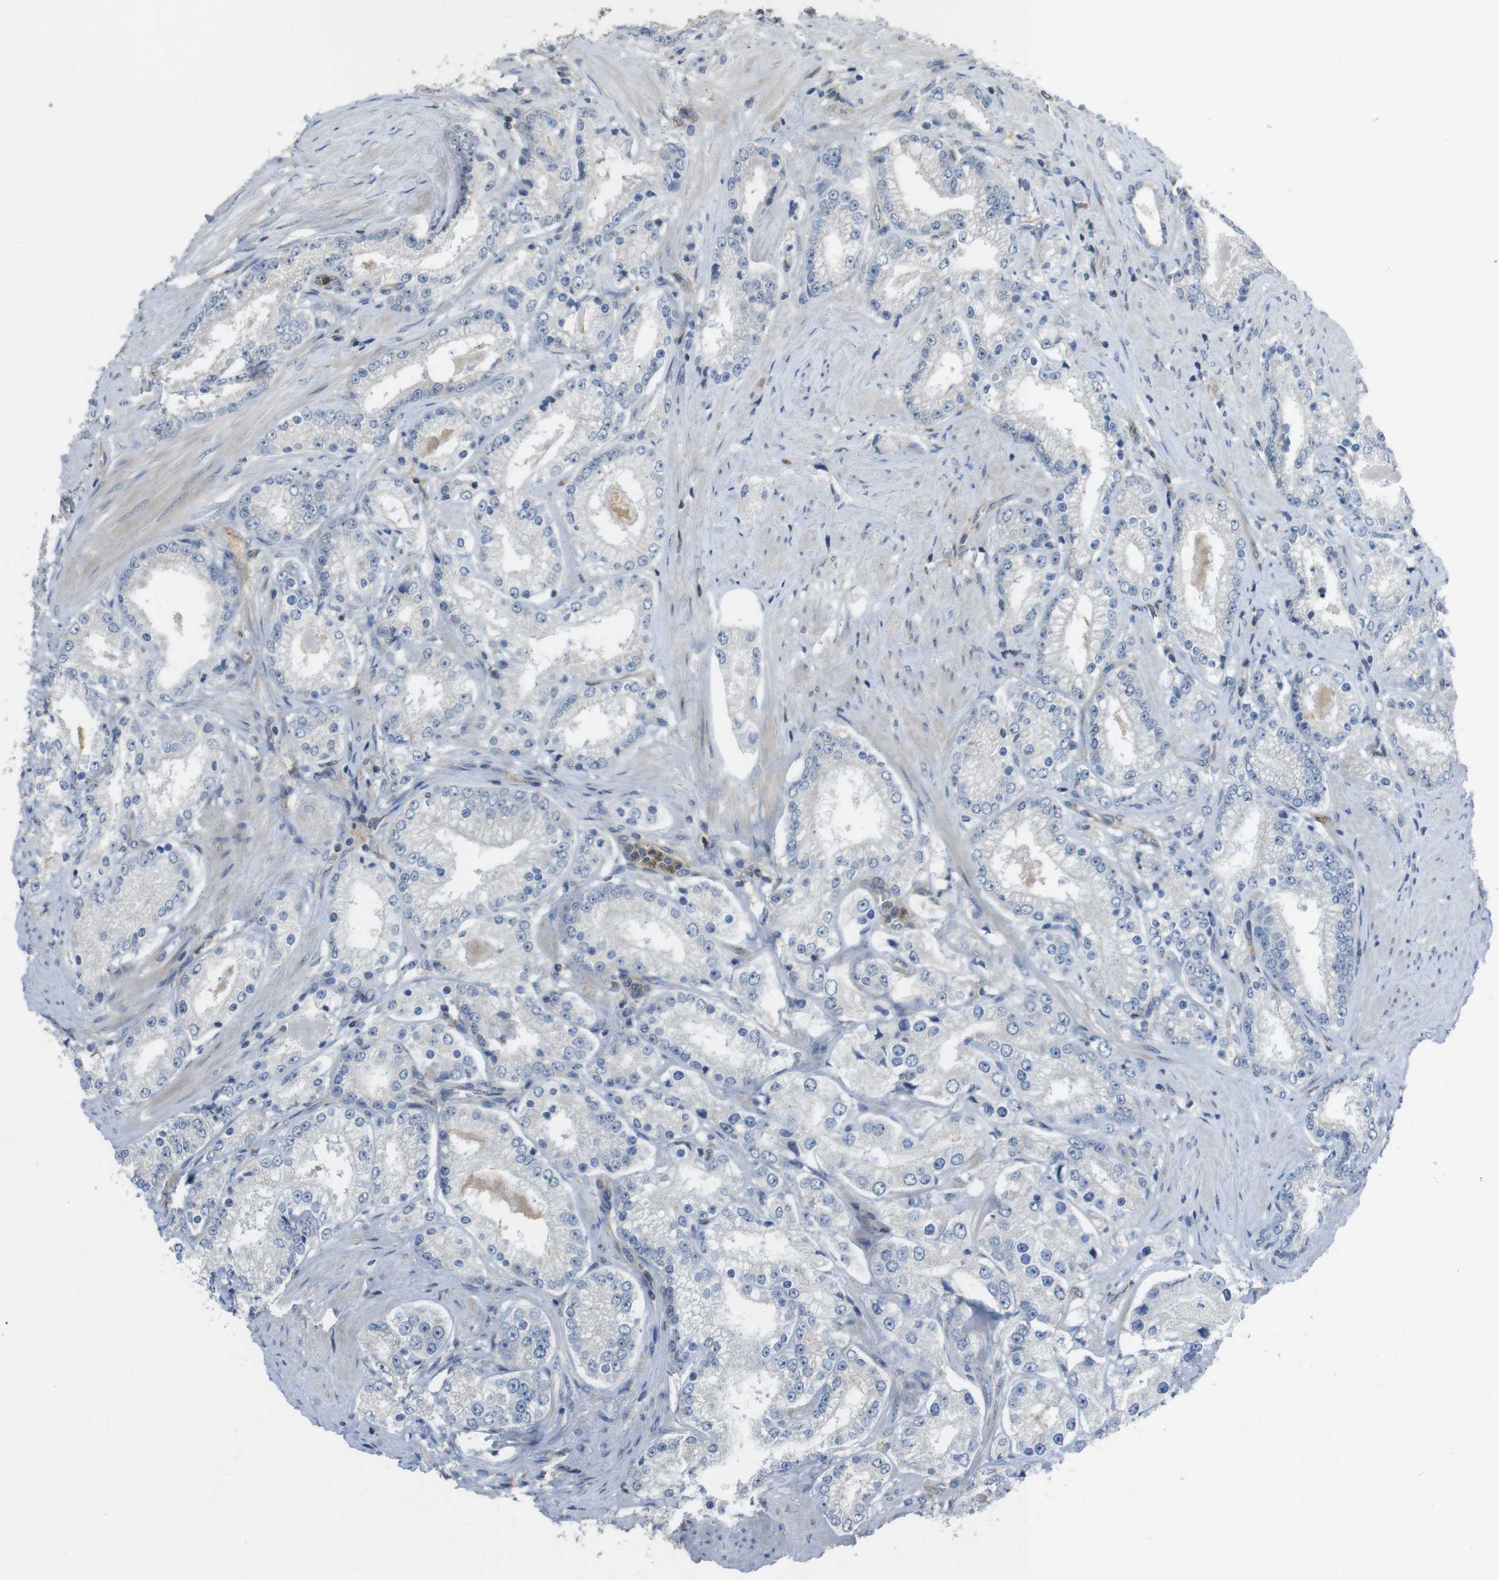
{"staining": {"intensity": "negative", "quantity": "none", "location": "none"}, "tissue": "prostate cancer", "cell_type": "Tumor cells", "image_type": "cancer", "snomed": [{"axis": "morphology", "description": "Adenocarcinoma, Low grade"}, {"axis": "topography", "description": "Prostate"}], "caption": "DAB (3,3'-diaminobenzidine) immunohistochemical staining of human prostate low-grade adenocarcinoma demonstrates no significant staining in tumor cells.", "gene": "PCDH10", "patient": {"sex": "male", "age": 63}}